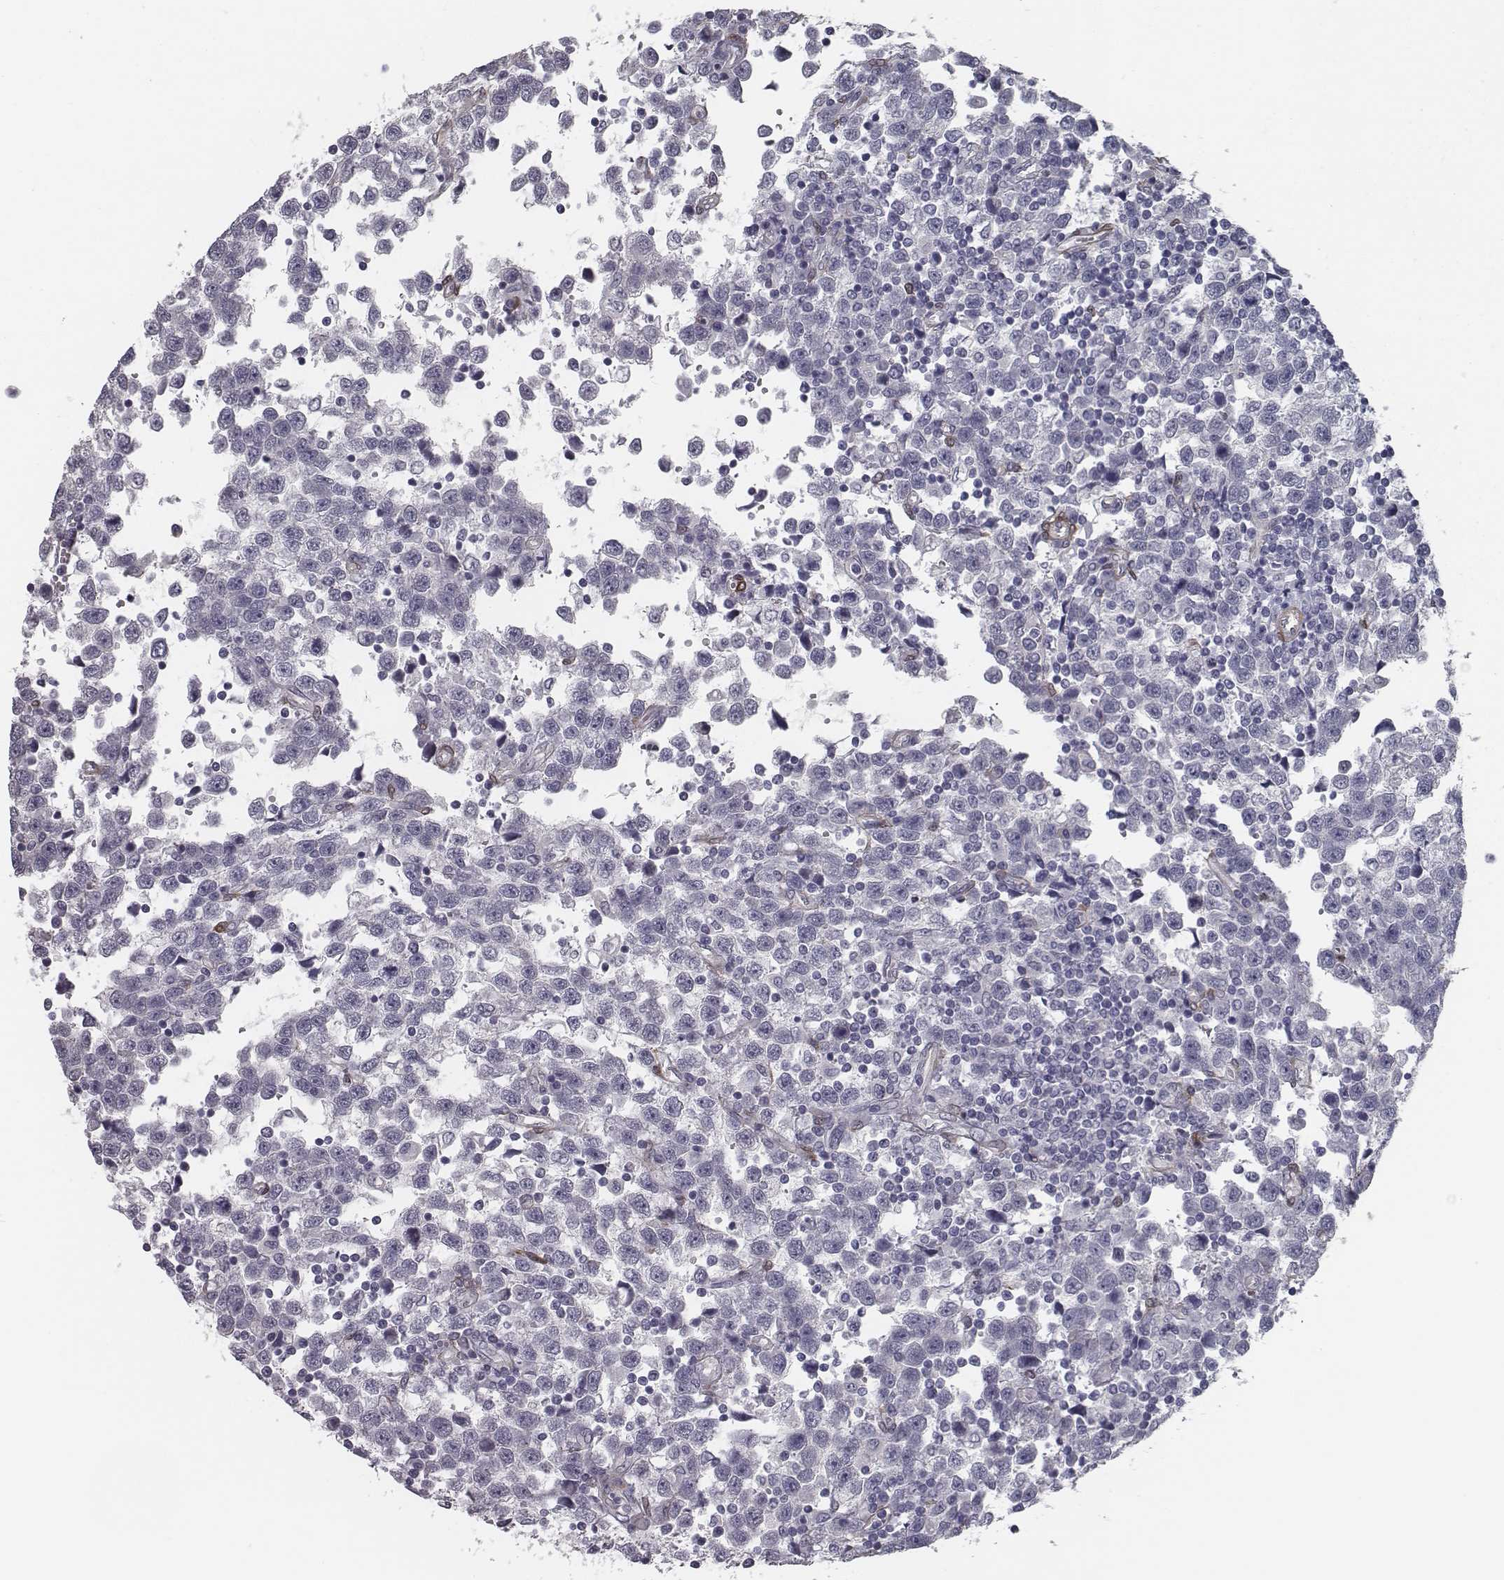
{"staining": {"intensity": "negative", "quantity": "none", "location": "none"}, "tissue": "testis cancer", "cell_type": "Tumor cells", "image_type": "cancer", "snomed": [{"axis": "morphology", "description": "Seminoma, NOS"}, {"axis": "topography", "description": "Testis"}], "caption": "A high-resolution micrograph shows immunohistochemistry staining of testis cancer (seminoma), which displays no significant staining in tumor cells.", "gene": "ISYNA1", "patient": {"sex": "male", "age": 34}}